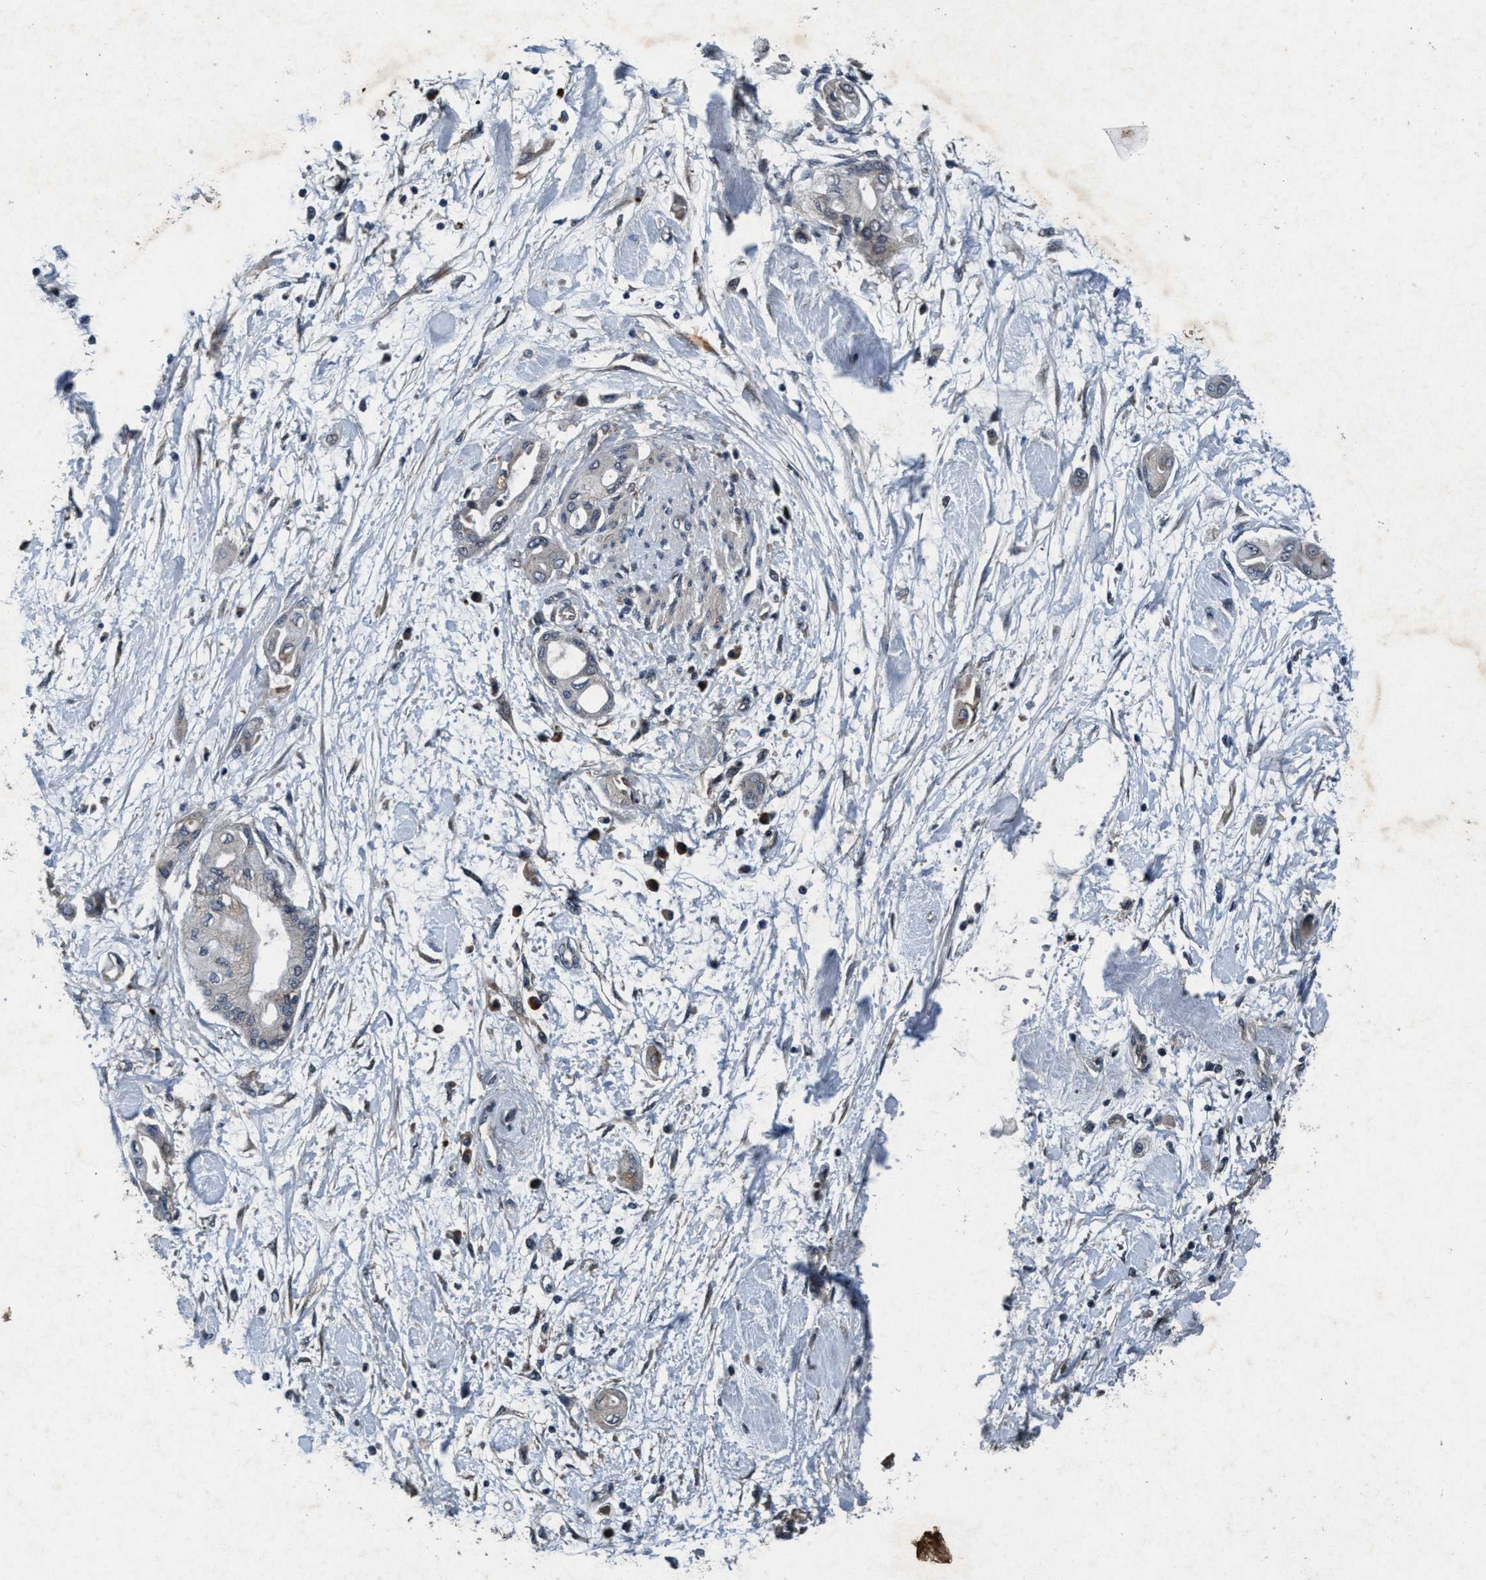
{"staining": {"intensity": "weak", "quantity": "<25%", "location": "cytoplasmic/membranous"}, "tissue": "pancreatic cancer", "cell_type": "Tumor cells", "image_type": "cancer", "snomed": [{"axis": "morphology", "description": "Adenocarcinoma, NOS"}, {"axis": "morphology", "description": "Adenocarcinoma, metastatic, NOS"}, {"axis": "topography", "description": "Lymph node"}, {"axis": "topography", "description": "Pancreas"}, {"axis": "topography", "description": "Duodenum"}], "caption": "An image of human metastatic adenocarcinoma (pancreatic) is negative for staining in tumor cells.", "gene": "AKT1S1", "patient": {"sex": "female", "age": 64}}